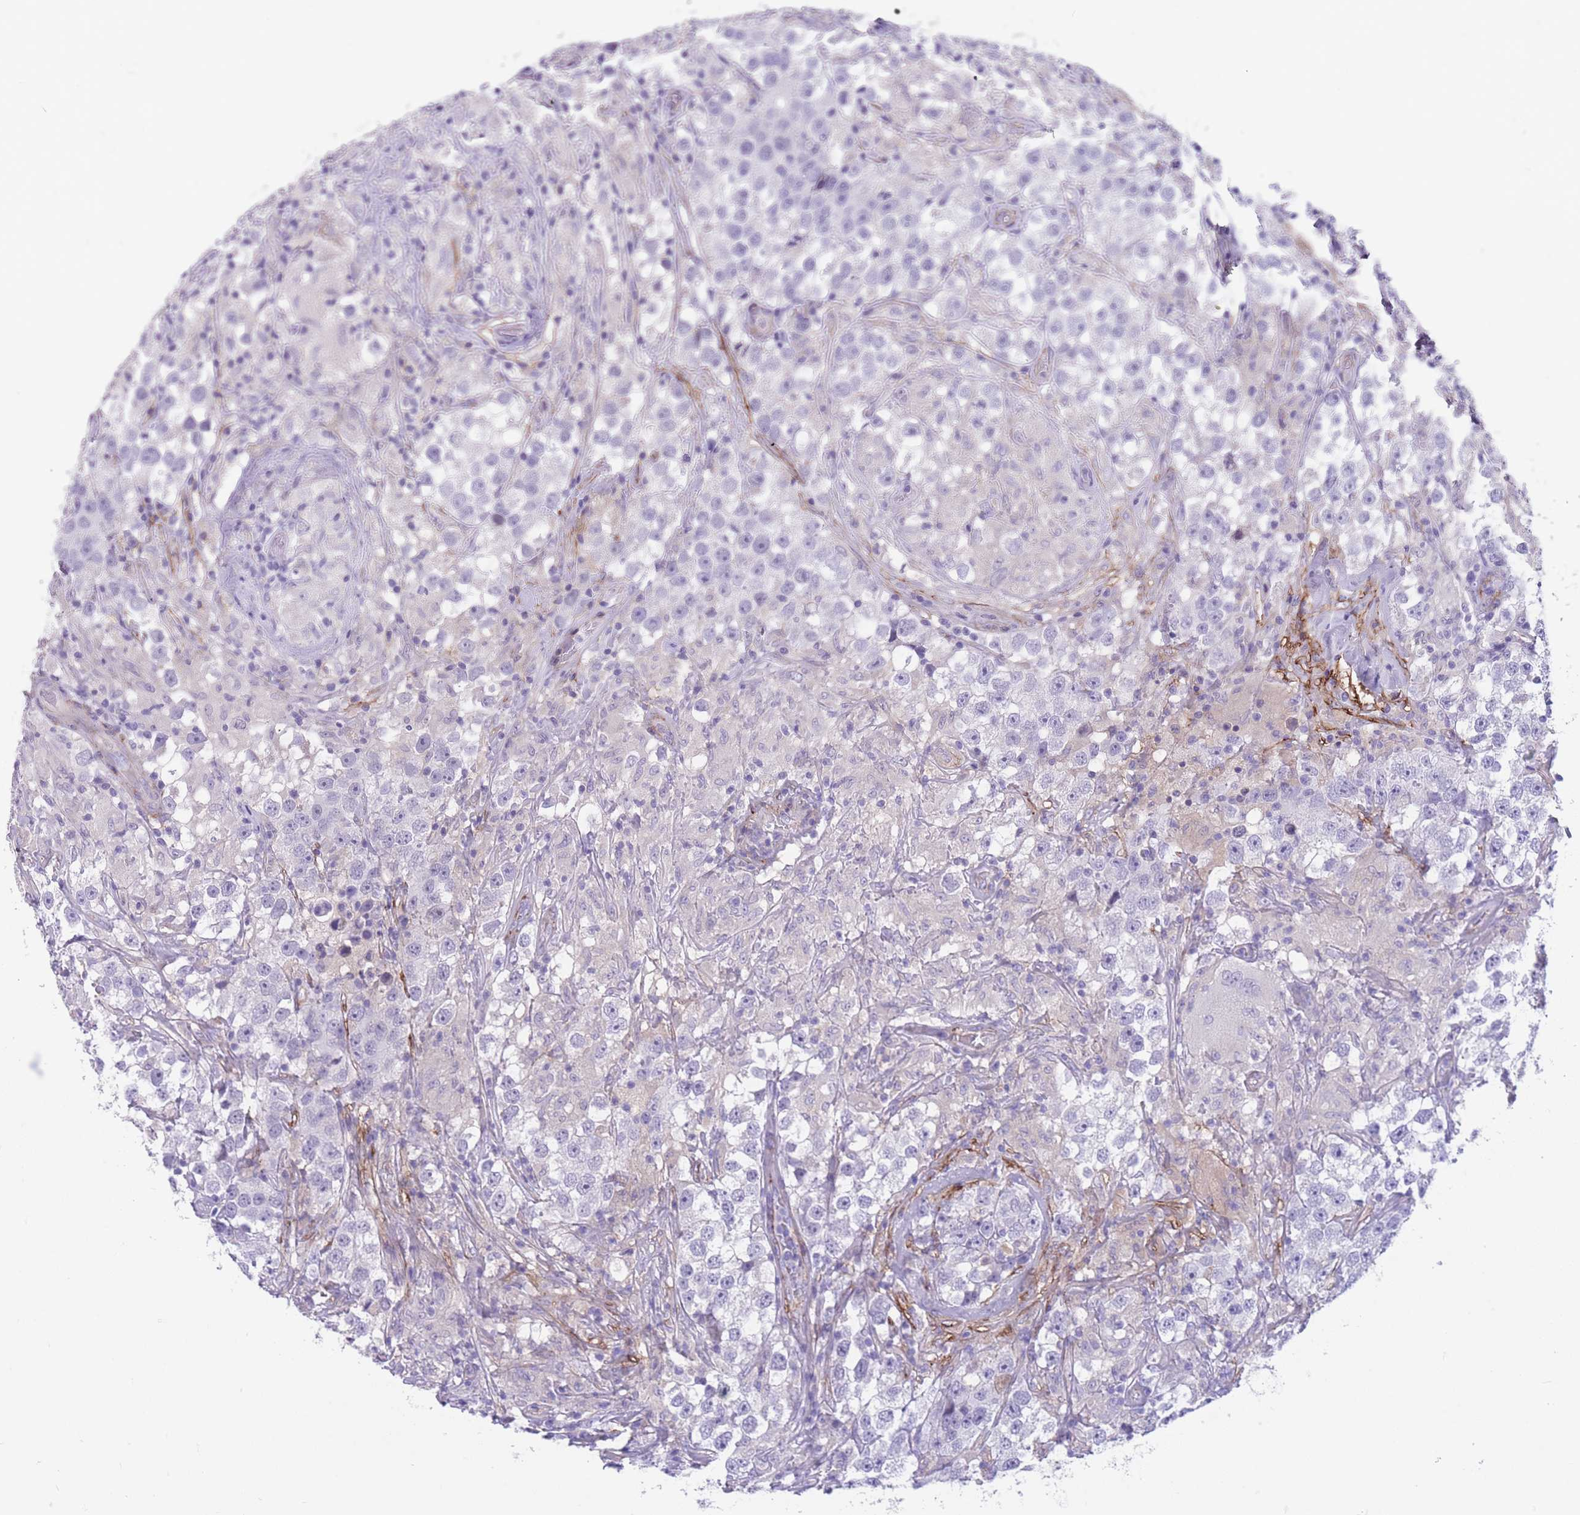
{"staining": {"intensity": "negative", "quantity": "none", "location": "none"}, "tissue": "testis cancer", "cell_type": "Tumor cells", "image_type": "cancer", "snomed": [{"axis": "morphology", "description": "Seminoma, NOS"}, {"axis": "topography", "description": "Testis"}], "caption": "Human testis seminoma stained for a protein using immunohistochemistry reveals no staining in tumor cells.", "gene": "DPYD", "patient": {"sex": "male", "age": 46}}